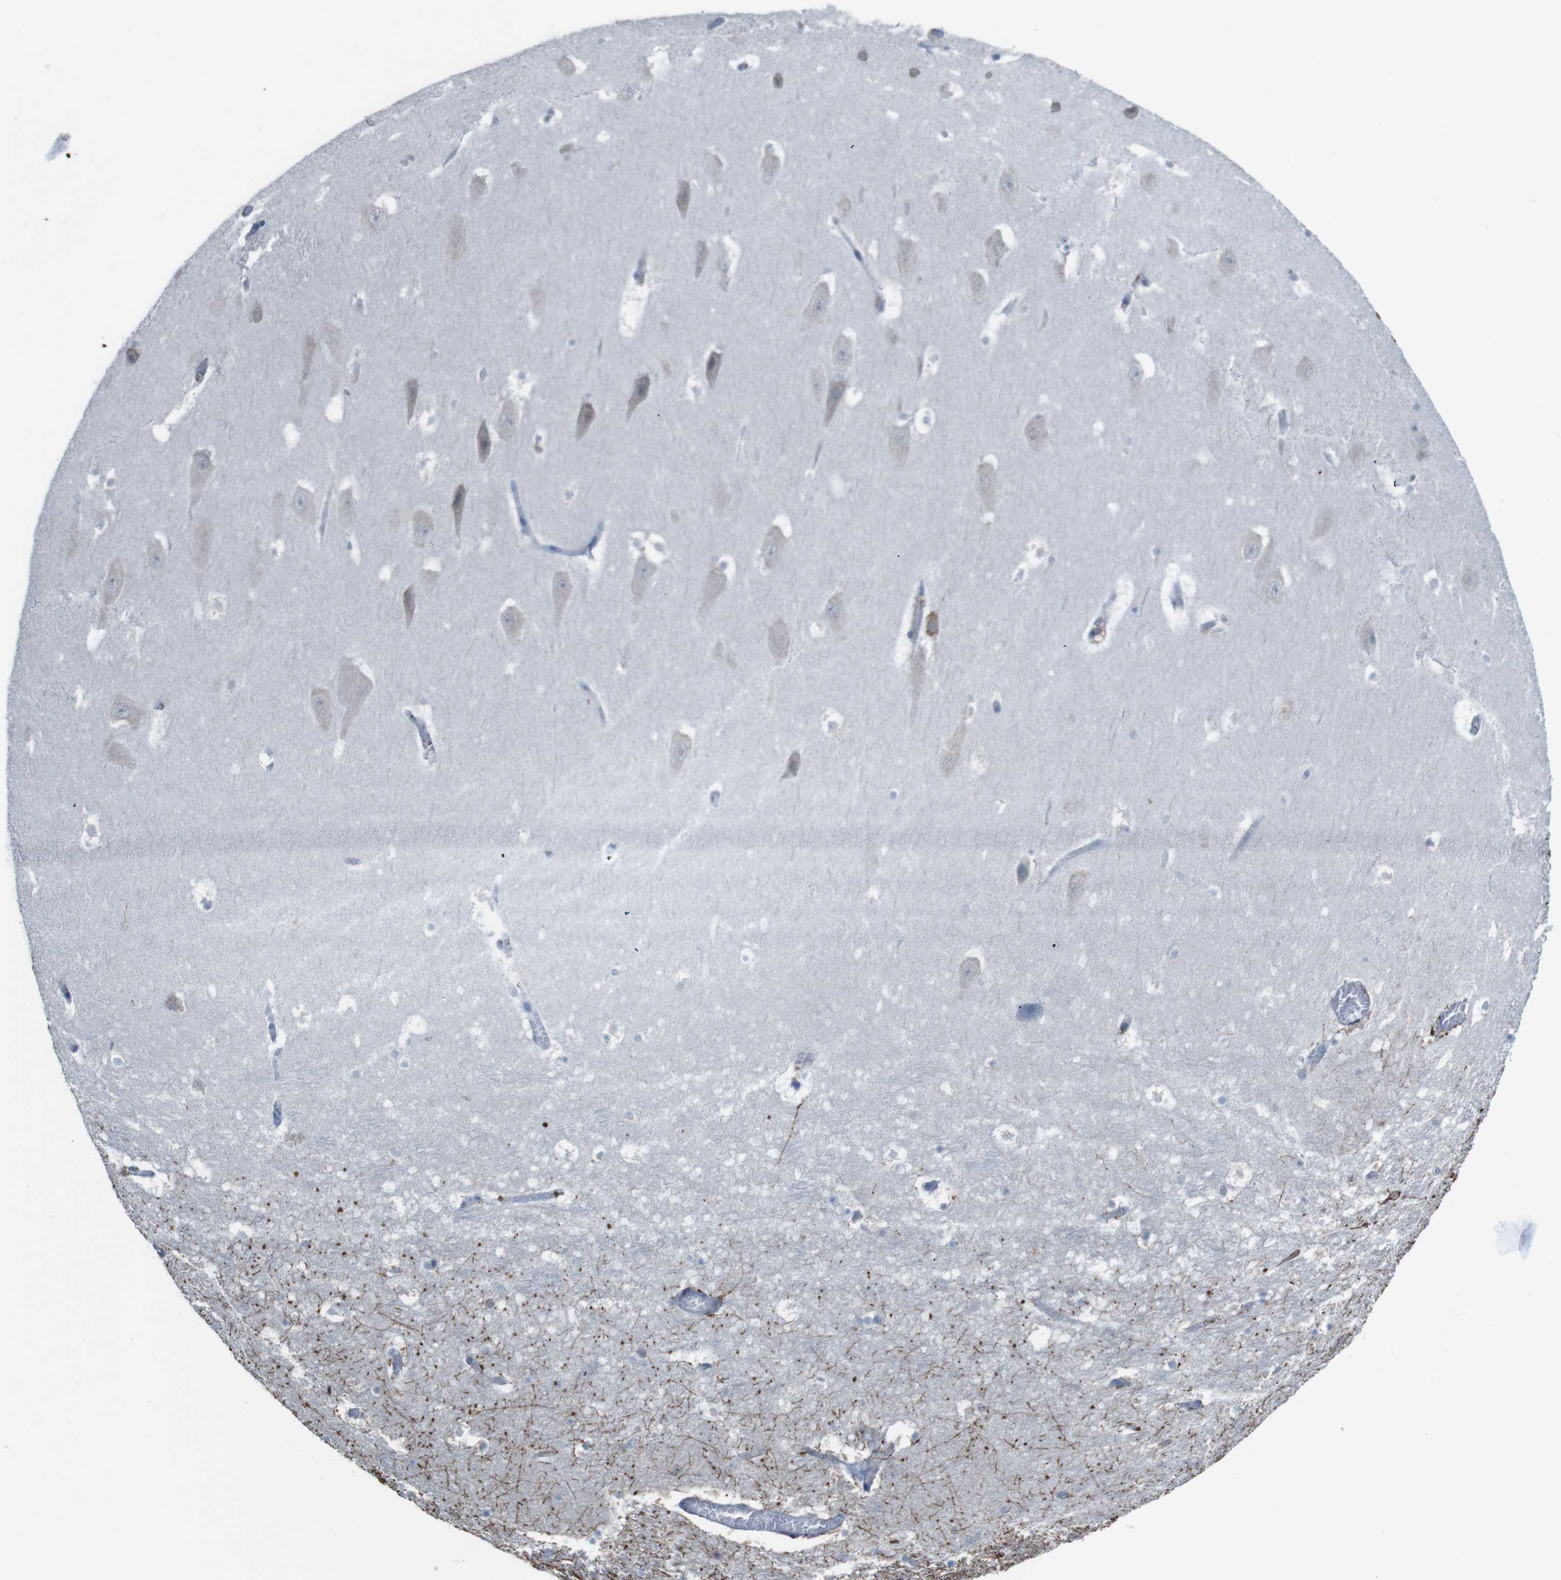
{"staining": {"intensity": "moderate", "quantity": "<25%", "location": "cytoplasmic/membranous"}, "tissue": "hippocampus", "cell_type": "Glial cells", "image_type": "normal", "snomed": [{"axis": "morphology", "description": "Normal tissue, NOS"}, {"axis": "topography", "description": "Hippocampus"}], "caption": "This micrograph exhibits benign hippocampus stained with IHC to label a protein in brown. The cytoplasmic/membranous of glial cells show moderate positivity for the protein. Nuclei are counter-stained blue.", "gene": "CDH22", "patient": {"sex": "male", "age": 45}}